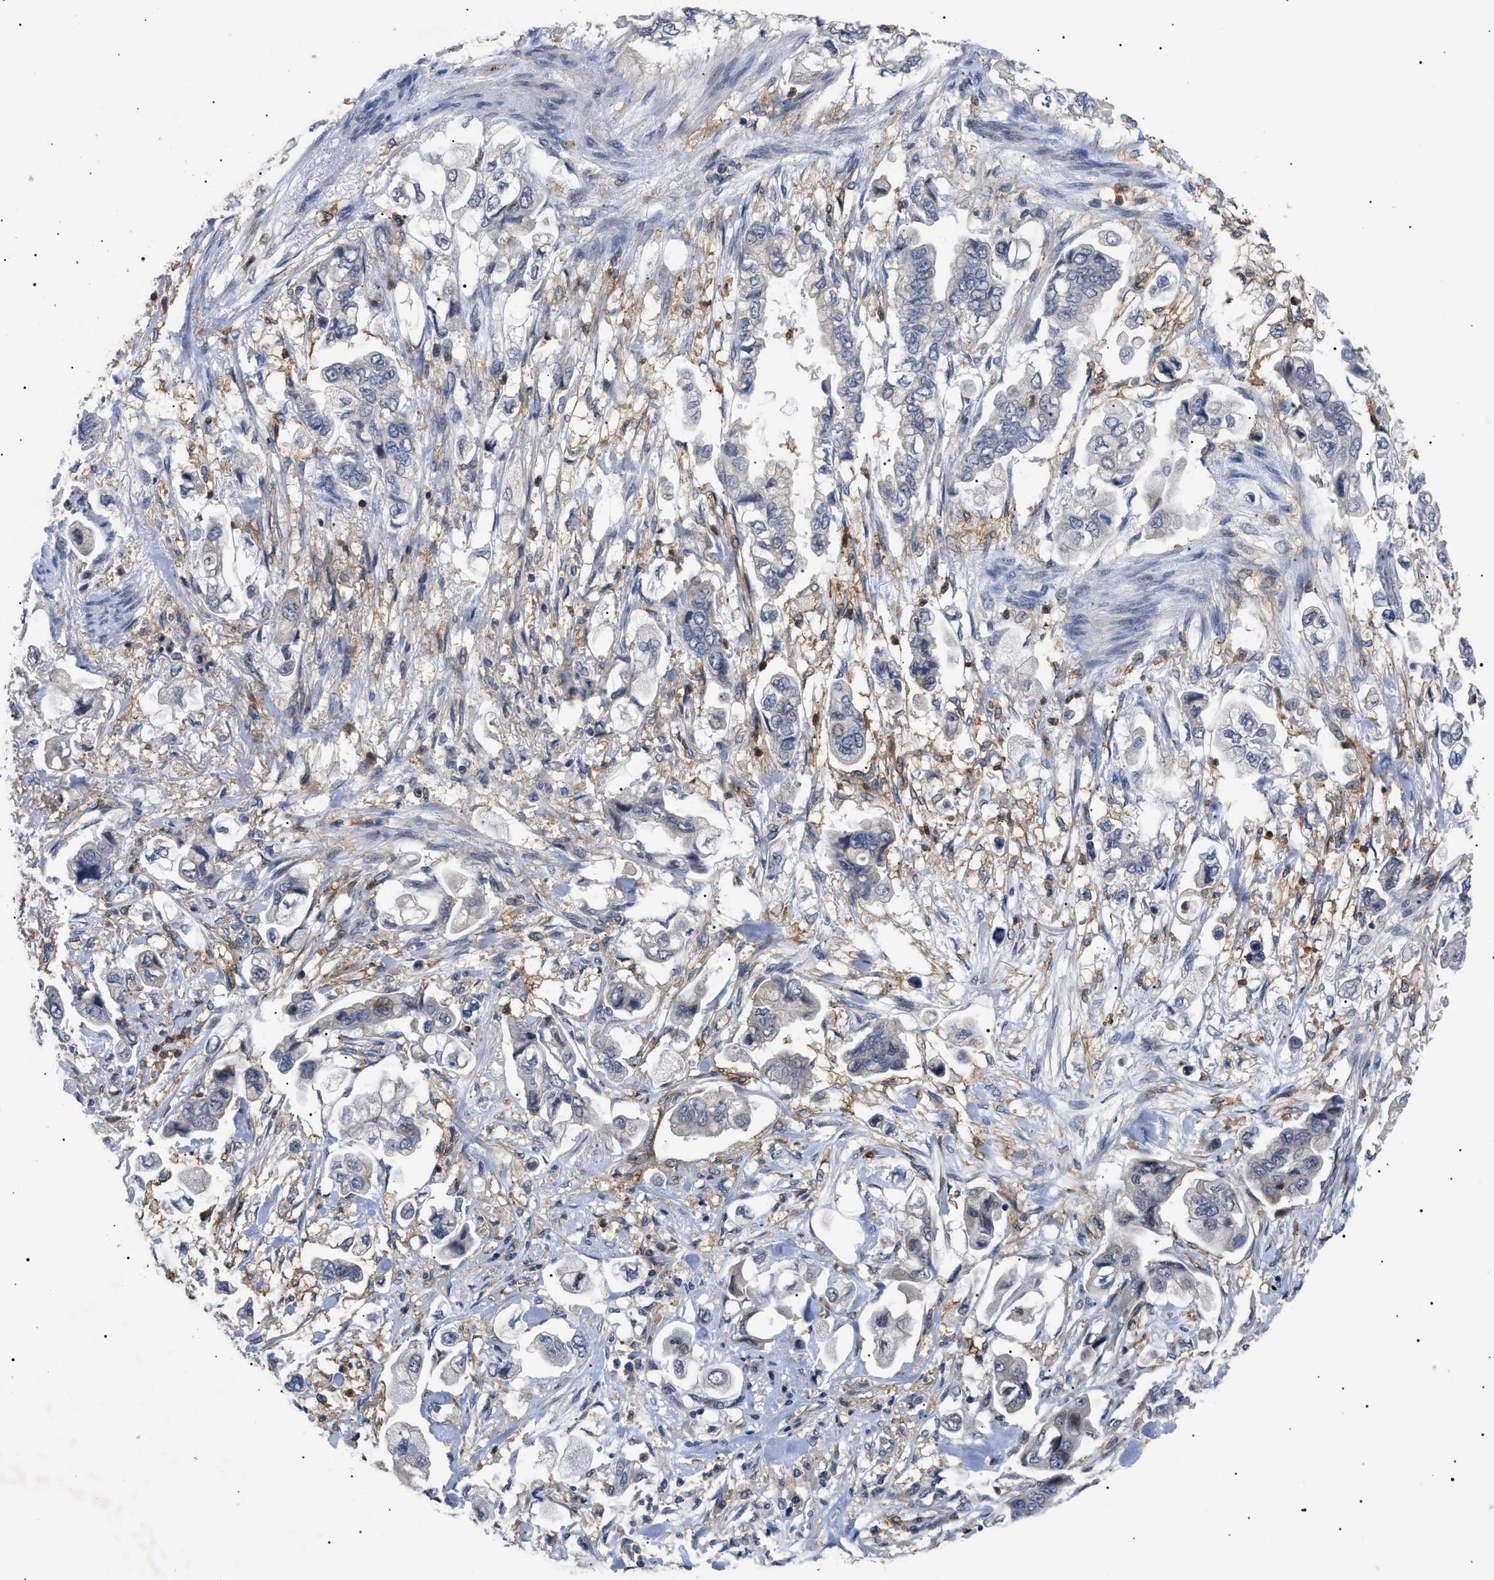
{"staining": {"intensity": "negative", "quantity": "none", "location": "none"}, "tissue": "stomach cancer", "cell_type": "Tumor cells", "image_type": "cancer", "snomed": [{"axis": "morphology", "description": "Adenocarcinoma, NOS"}, {"axis": "topography", "description": "Stomach"}], "caption": "A micrograph of adenocarcinoma (stomach) stained for a protein shows no brown staining in tumor cells.", "gene": "CD300A", "patient": {"sex": "male", "age": 62}}